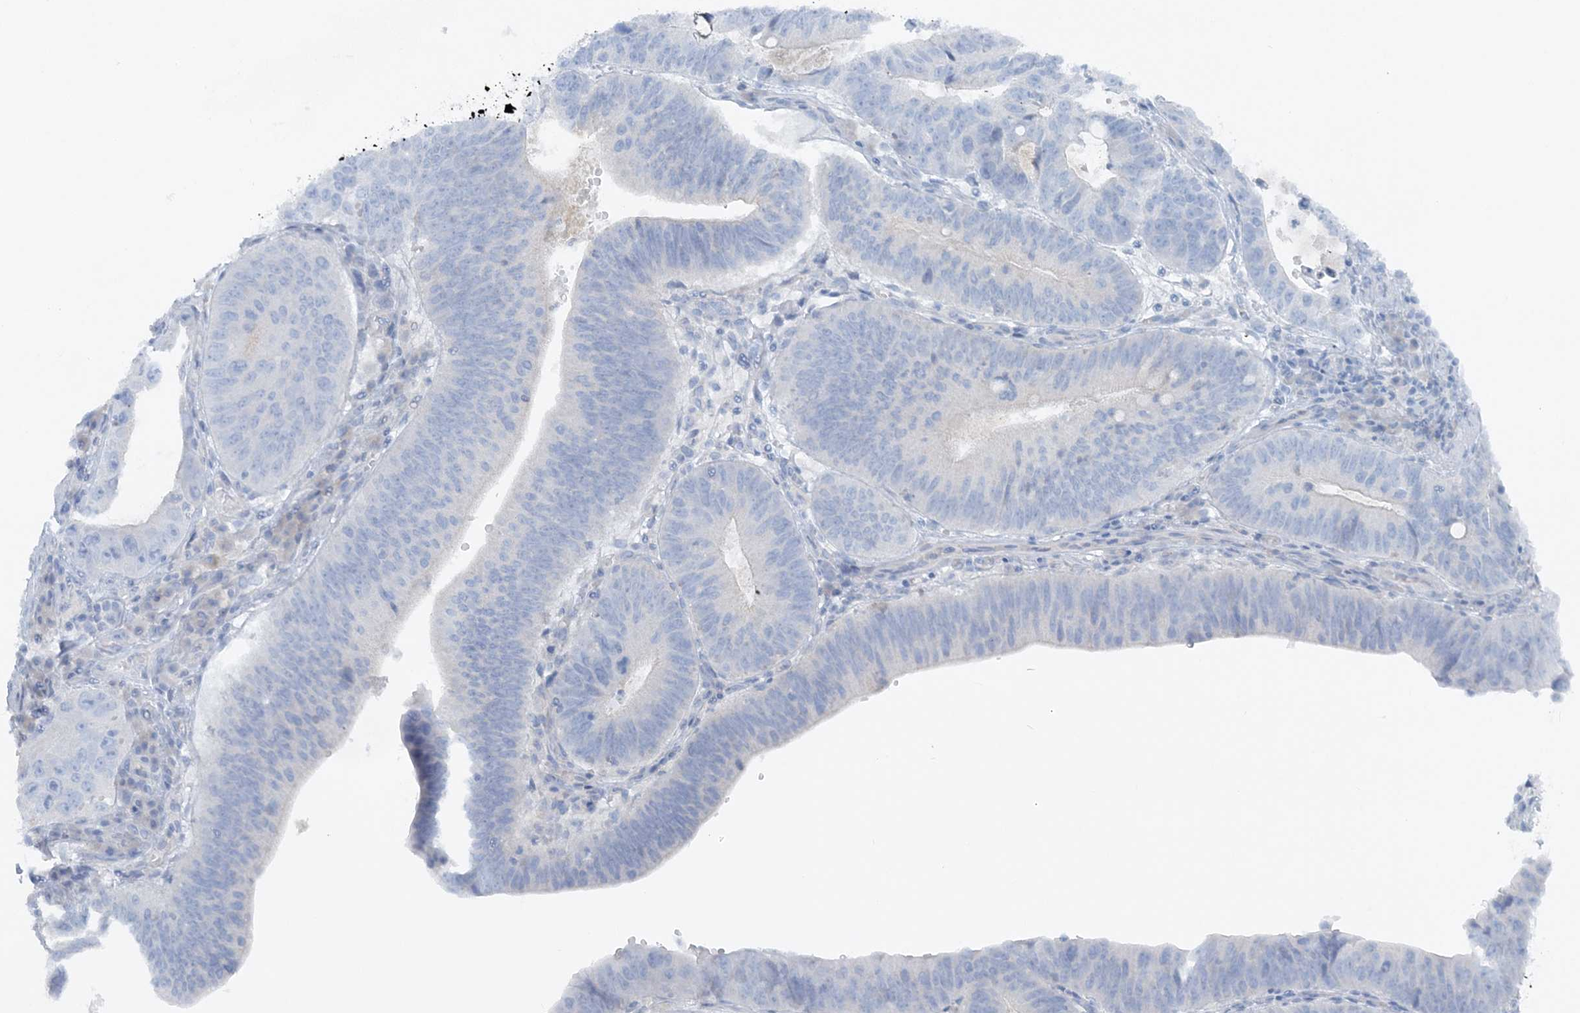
{"staining": {"intensity": "negative", "quantity": "none", "location": "none"}, "tissue": "stomach cancer", "cell_type": "Tumor cells", "image_type": "cancer", "snomed": [{"axis": "morphology", "description": "Adenocarcinoma, NOS"}, {"axis": "topography", "description": "Stomach"}], "caption": "This is an immunohistochemistry histopathology image of human stomach cancer. There is no staining in tumor cells.", "gene": "ATP11A", "patient": {"sex": "male", "age": 59}}